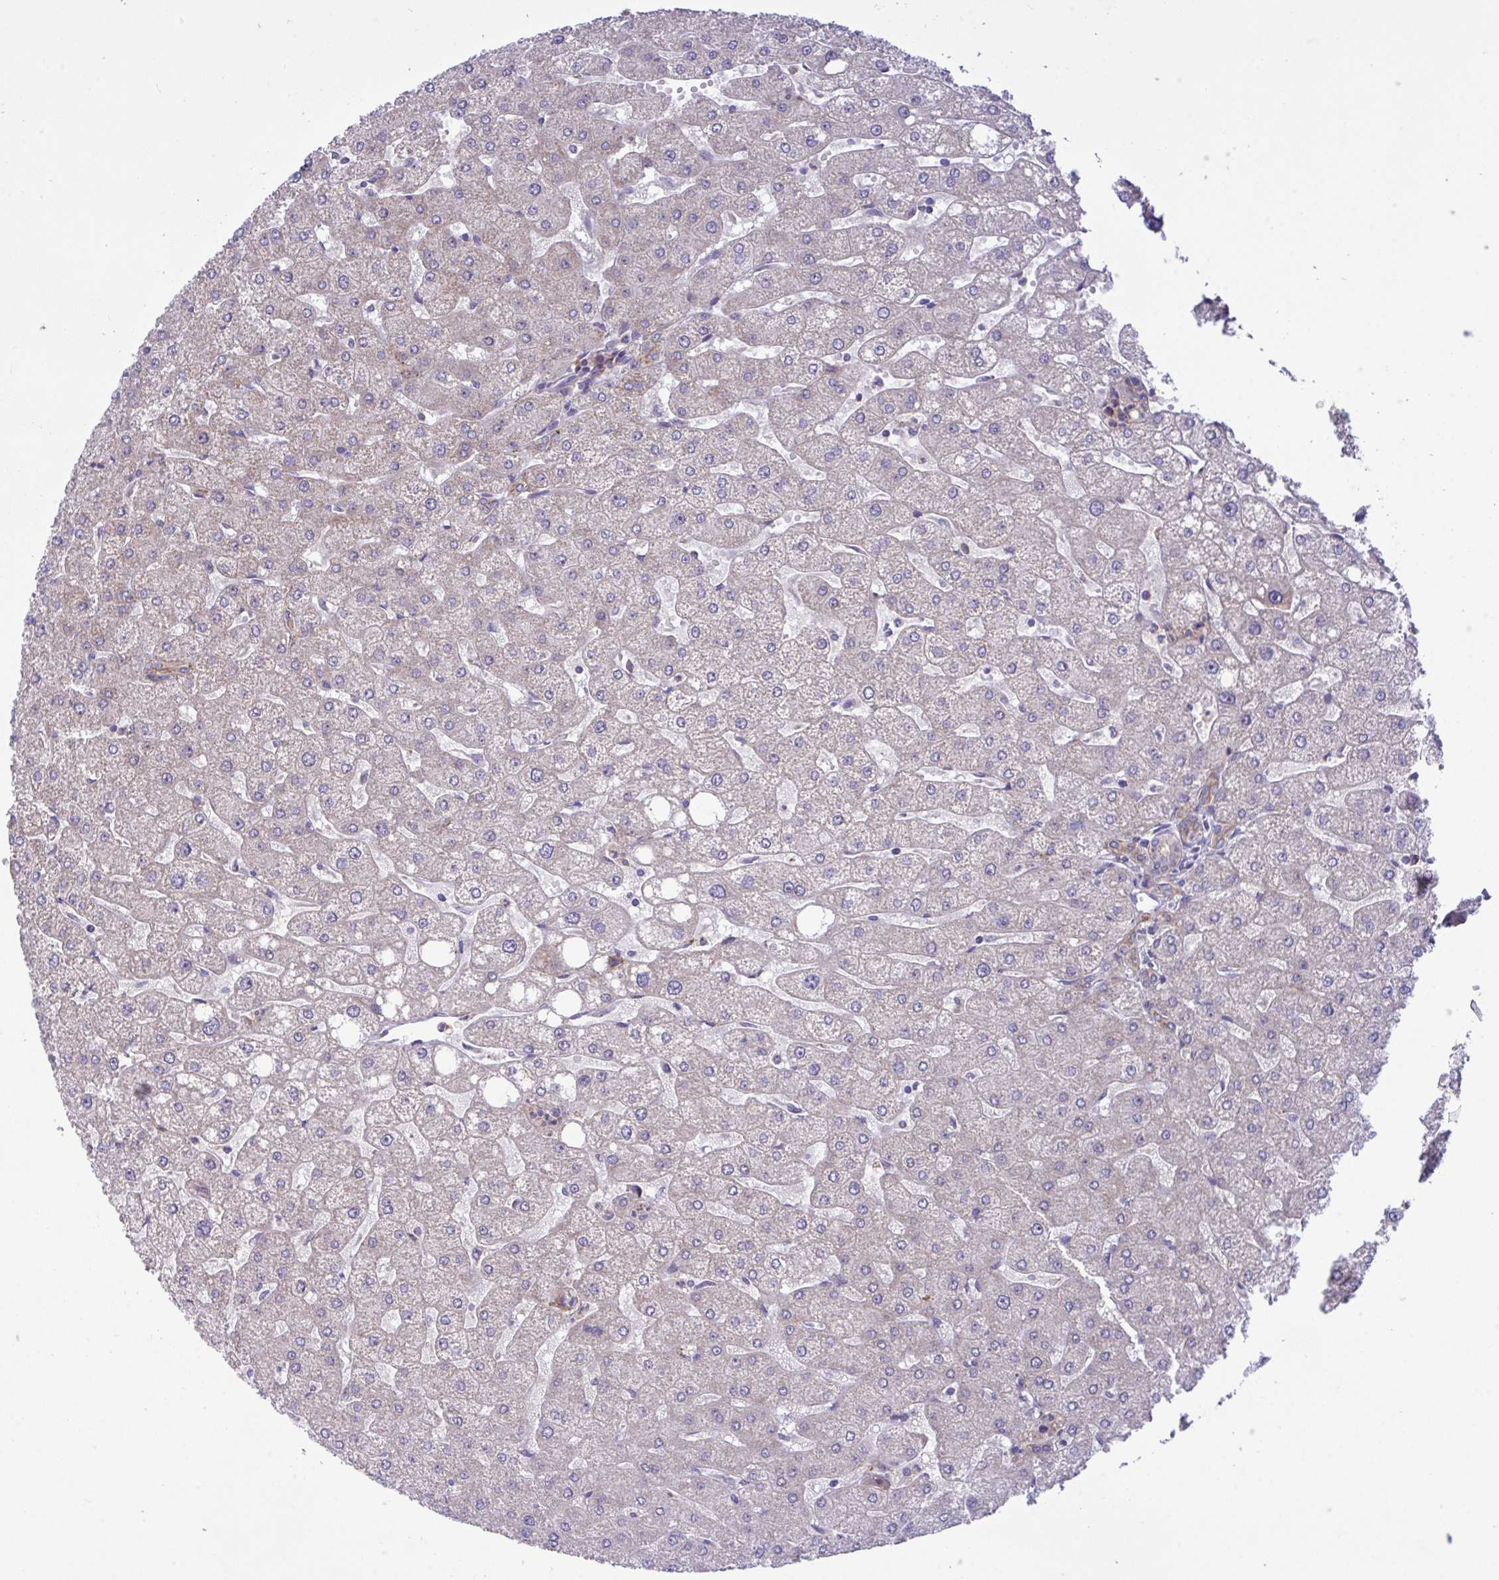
{"staining": {"intensity": "weak", "quantity": ">75%", "location": "cytoplasmic/membranous"}, "tissue": "liver", "cell_type": "Cholangiocytes", "image_type": "normal", "snomed": [{"axis": "morphology", "description": "Normal tissue, NOS"}, {"axis": "topography", "description": "Liver"}], "caption": "The photomicrograph displays immunohistochemical staining of normal liver. There is weak cytoplasmic/membranous expression is identified in approximately >75% of cholangiocytes.", "gene": "CD101", "patient": {"sex": "male", "age": 67}}